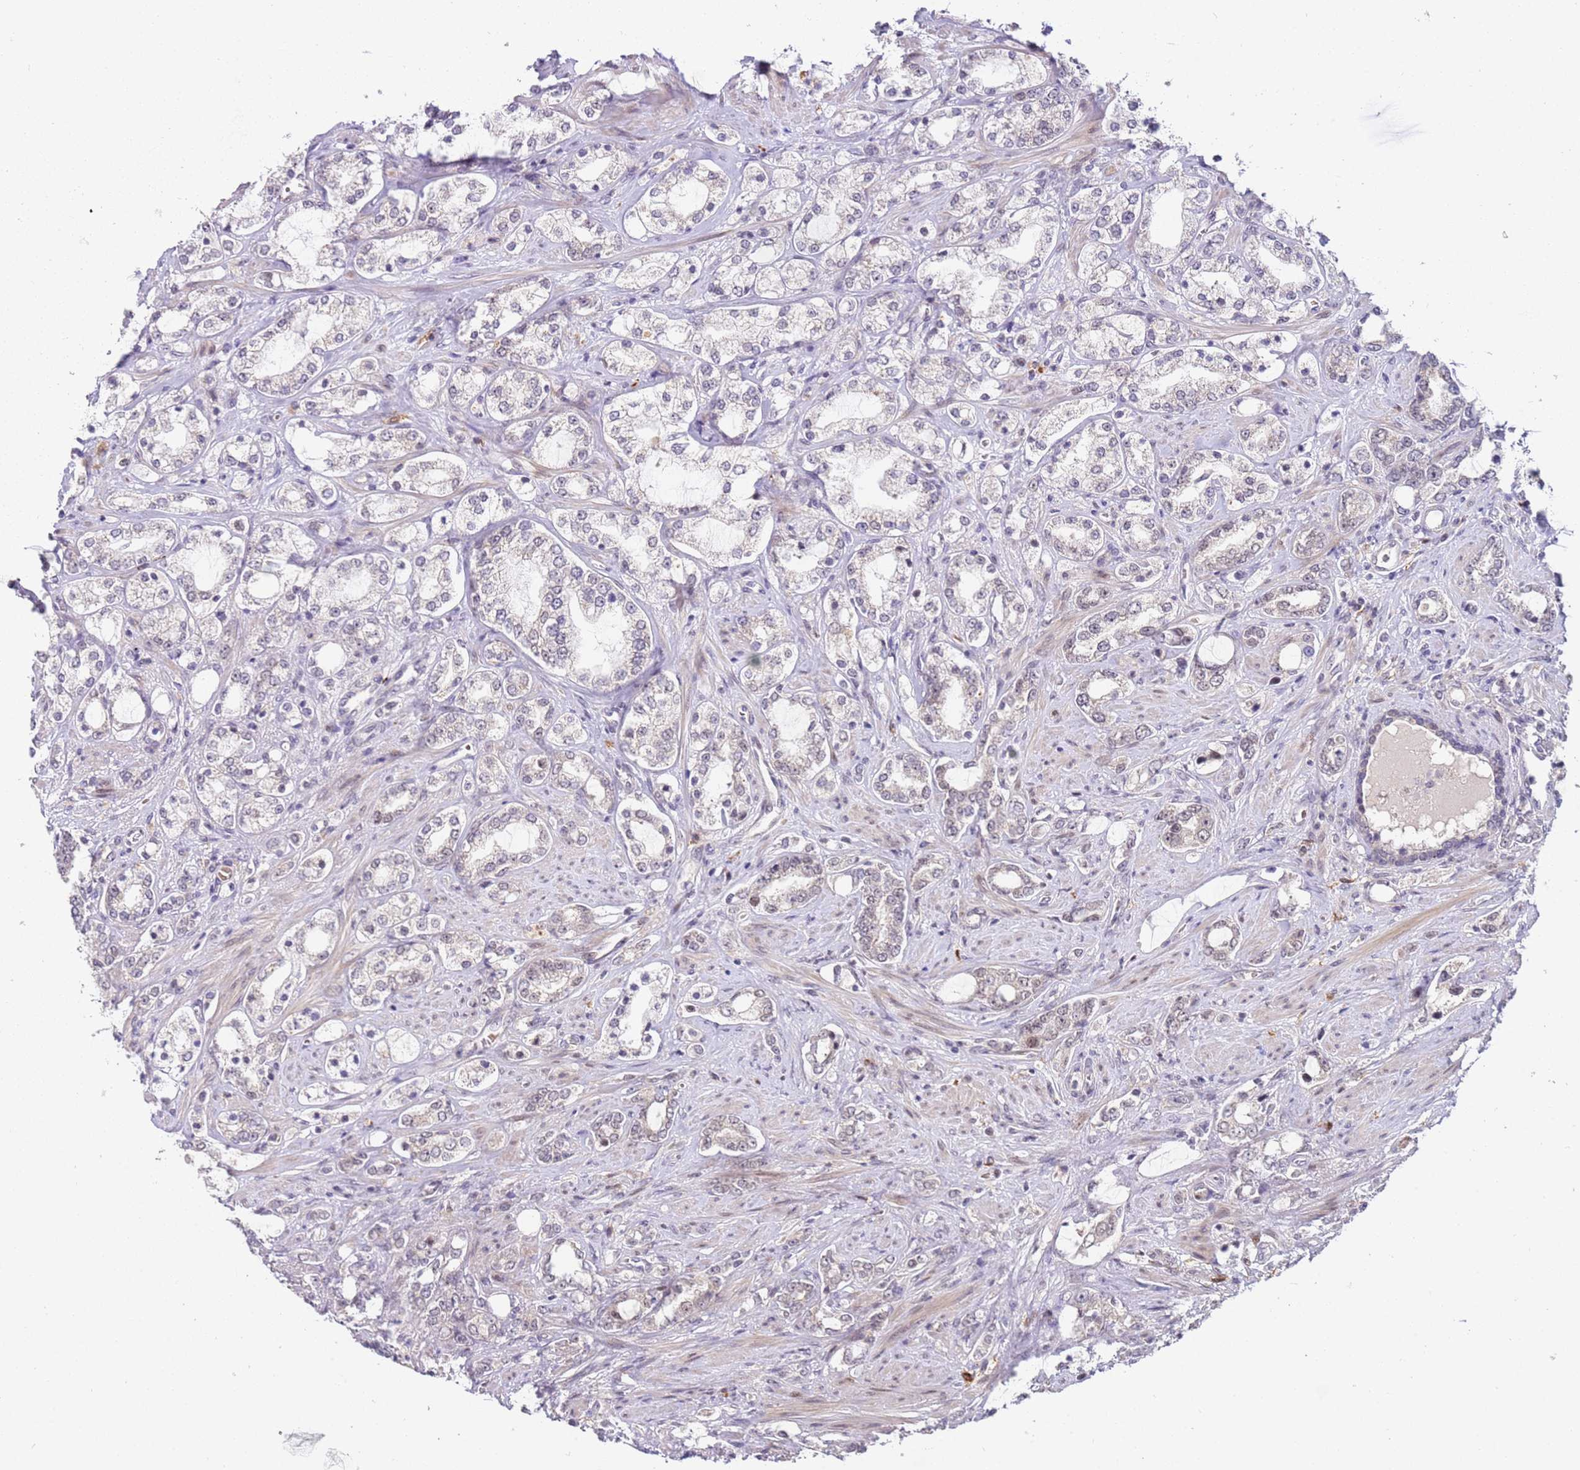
{"staining": {"intensity": "negative", "quantity": "none", "location": "none"}, "tissue": "prostate cancer", "cell_type": "Tumor cells", "image_type": "cancer", "snomed": [{"axis": "morphology", "description": "Adenocarcinoma, High grade"}, {"axis": "topography", "description": "Prostate"}], "caption": "This is an IHC micrograph of human prostate cancer (high-grade adenocarcinoma). There is no staining in tumor cells.", "gene": "LGALSL", "patient": {"sex": "male", "age": 64}}